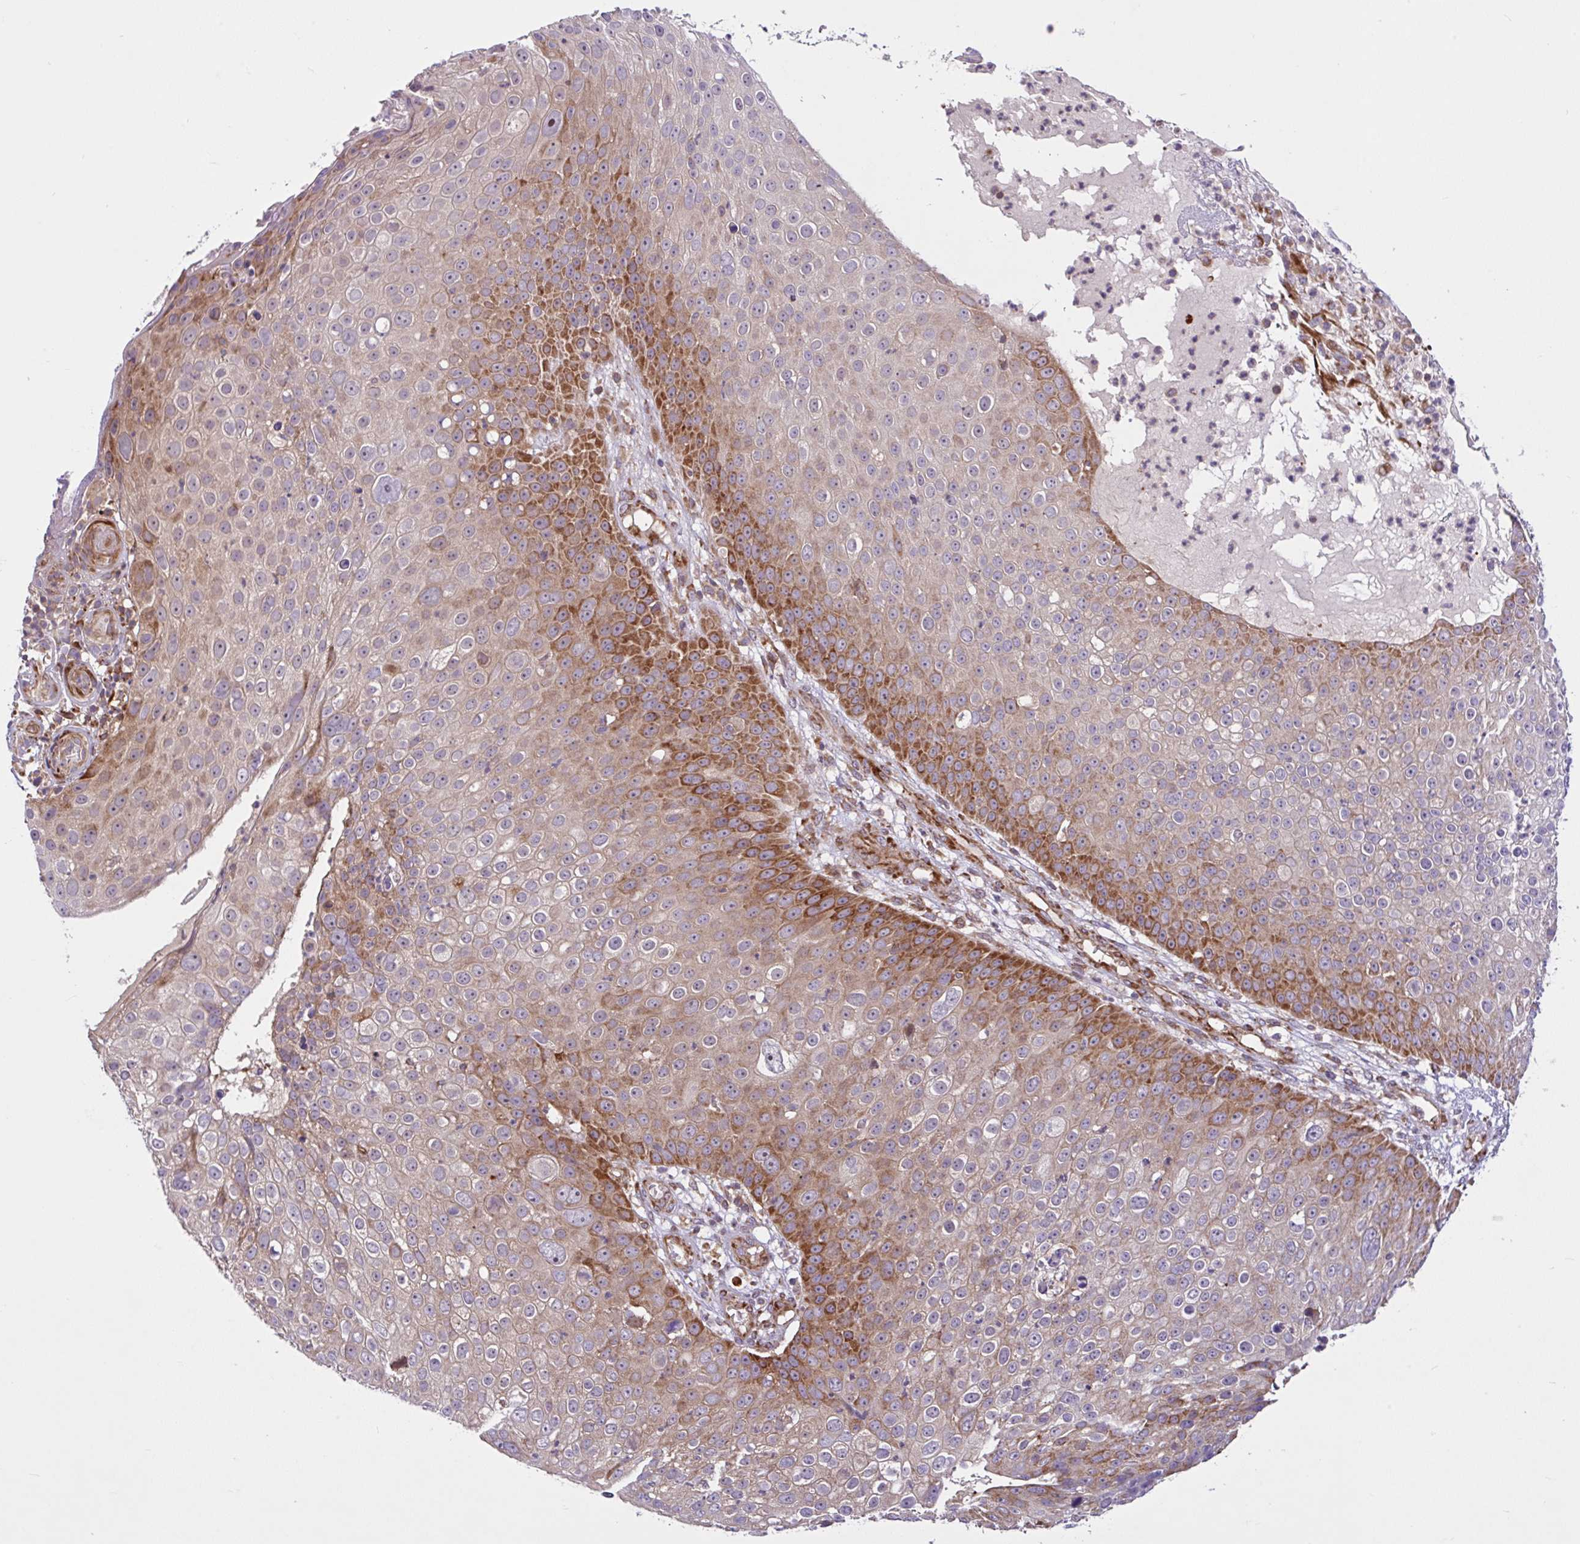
{"staining": {"intensity": "moderate", "quantity": "25%-75%", "location": "cytoplasmic/membranous"}, "tissue": "skin cancer", "cell_type": "Tumor cells", "image_type": "cancer", "snomed": [{"axis": "morphology", "description": "Squamous cell carcinoma, NOS"}, {"axis": "topography", "description": "Skin"}], "caption": "Protein expression by immunohistochemistry (IHC) reveals moderate cytoplasmic/membranous positivity in approximately 25%-75% of tumor cells in skin squamous cell carcinoma.", "gene": "NTPCR", "patient": {"sex": "male", "age": 71}}